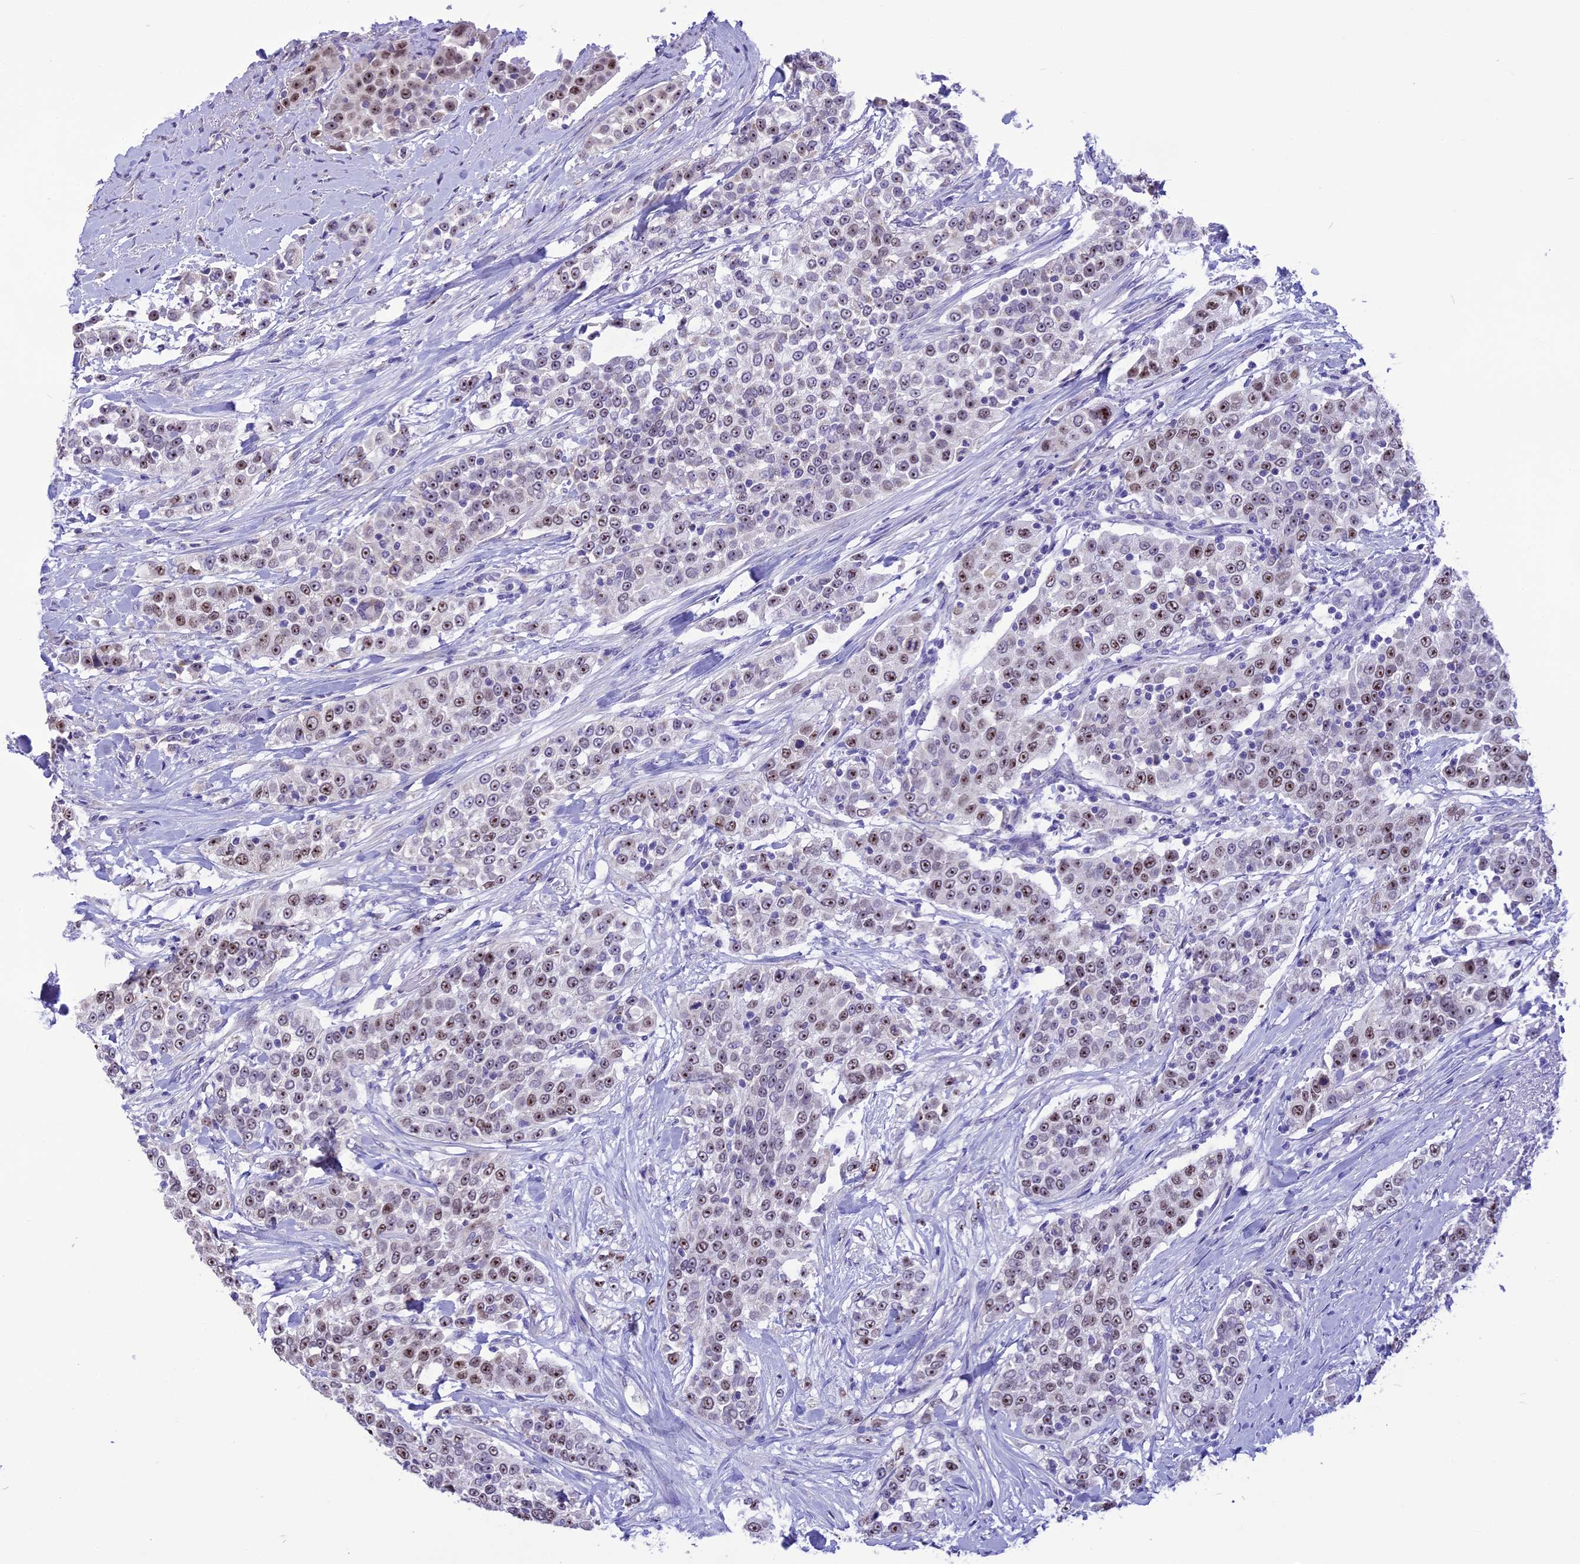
{"staining": {"intensity": "moderate", "quantity": "25%-75%", "location": "nuclear"}, "tissue": "urothelial cancer", "cell_type": "Tumor cells", "image_type": "cancer", "snomed": [{"axis": "morphology", "description": "Urothelial carcinoma, High grade"}, {"axis": "topography", "description": "Urinary bladder"}], "caption": "The photomicrograph shows immunohistochemical staining of urothelial carcinoma (high-grade). There is moderate nuclear expression is appreciated in about 25%-75% of tumor cells. (DAB IHC, brown staining for protein, blue staining for nuclei).", "gene": "CMSS1", "patient": {"sex": "female", "age": 80}}